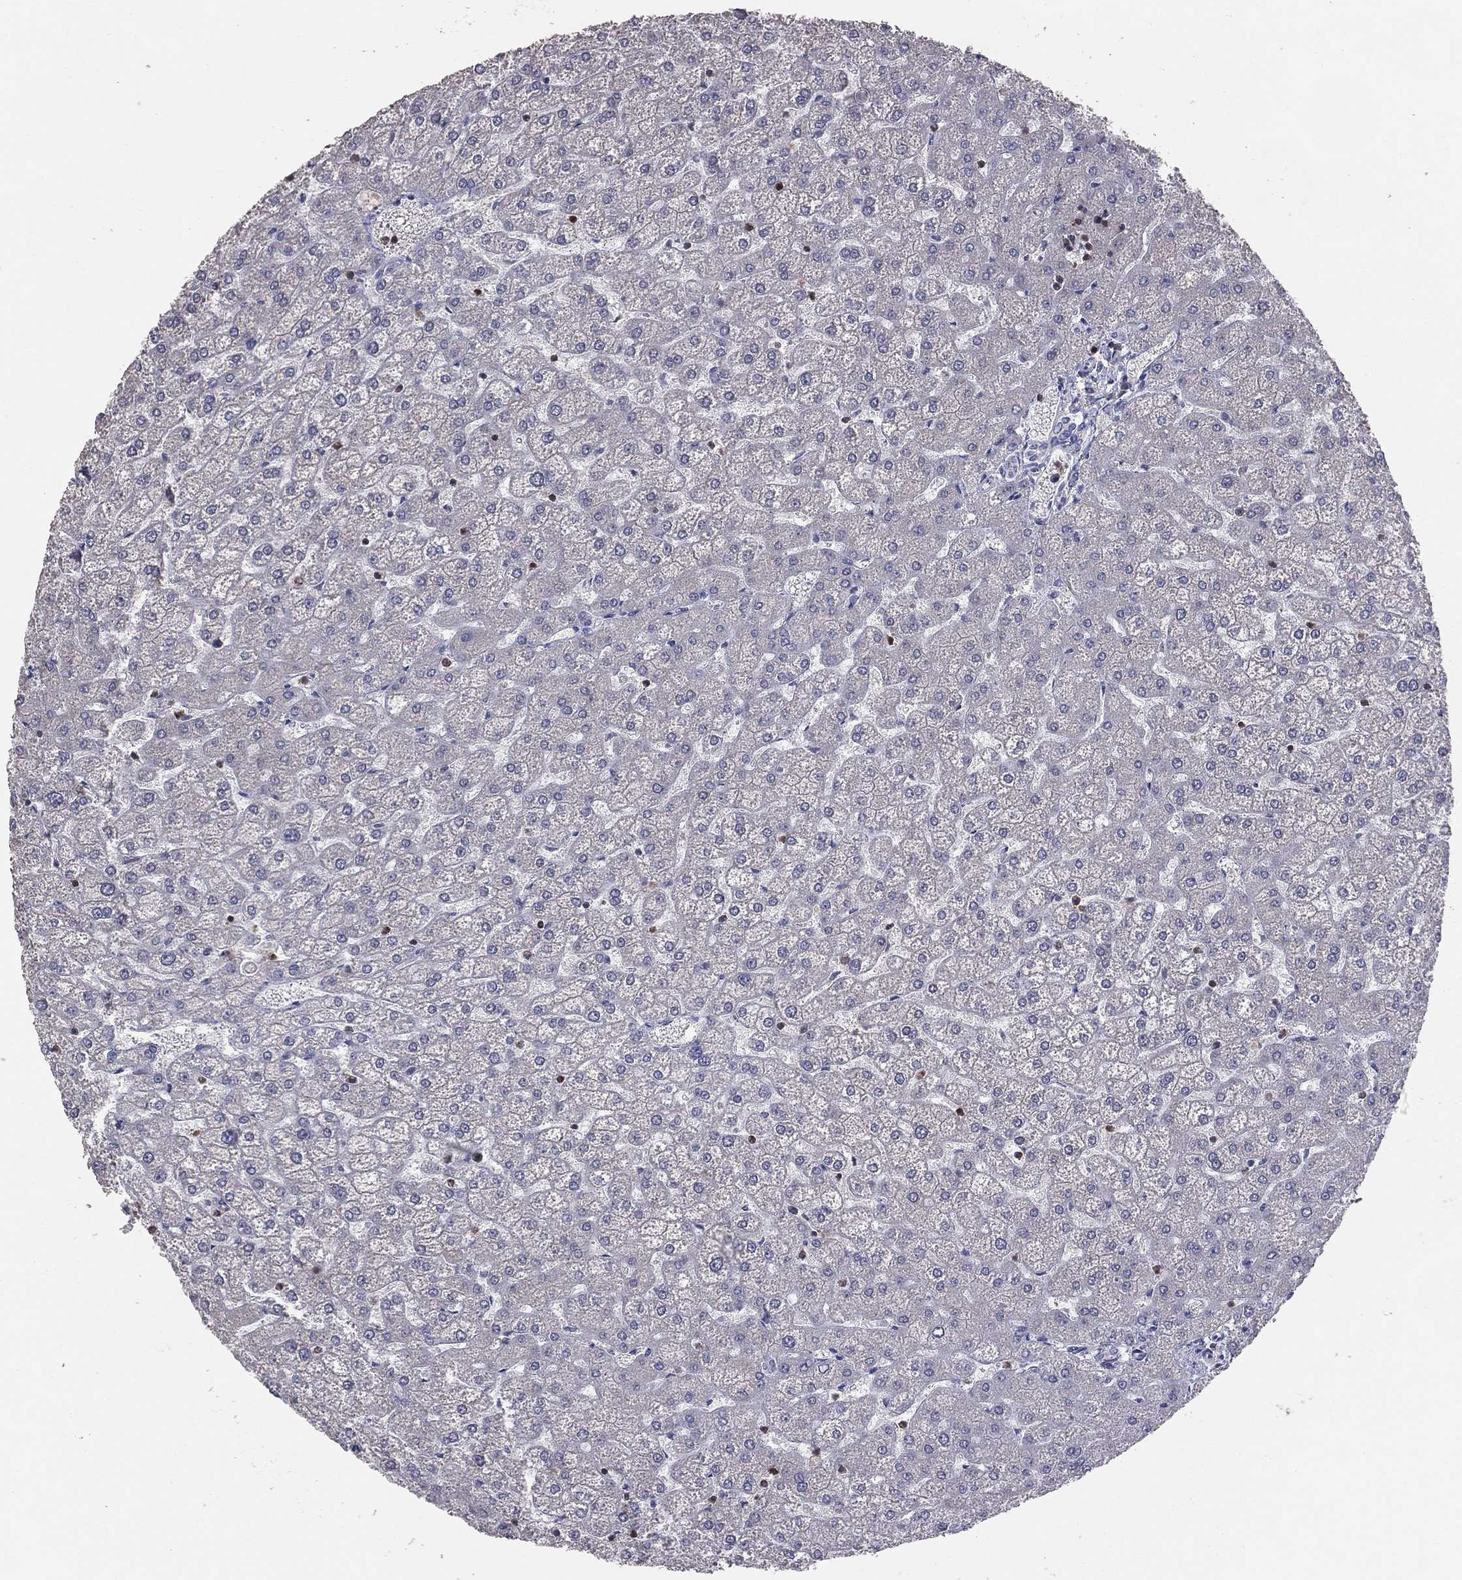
{"staining": {"intensity": "negative", "quantity": "none", "location": "none"}, "tissue": "liver", "cell_type": "Cholangiocytes", "image_type": "normal", "snomed": [{"axis": "morphology", "description": "Normal tissue, NOS"}, {"axis": "topography", "description": "Liver"}], "caption": "A high-resolution micrograph shows immunohistochemistry (IHC) staining of unremarkable liver, which shows no significant expression in cholangiocytes. (Stains: DAB (3,3'-diaminobenzidine) immunohistochemistry (IHC) with hematoxylin counter stain, Microscopy: brightfield microscopy at high magnification).", "gene": "PSTPIP1", "patient": {"sex": "female", "age": 32}}